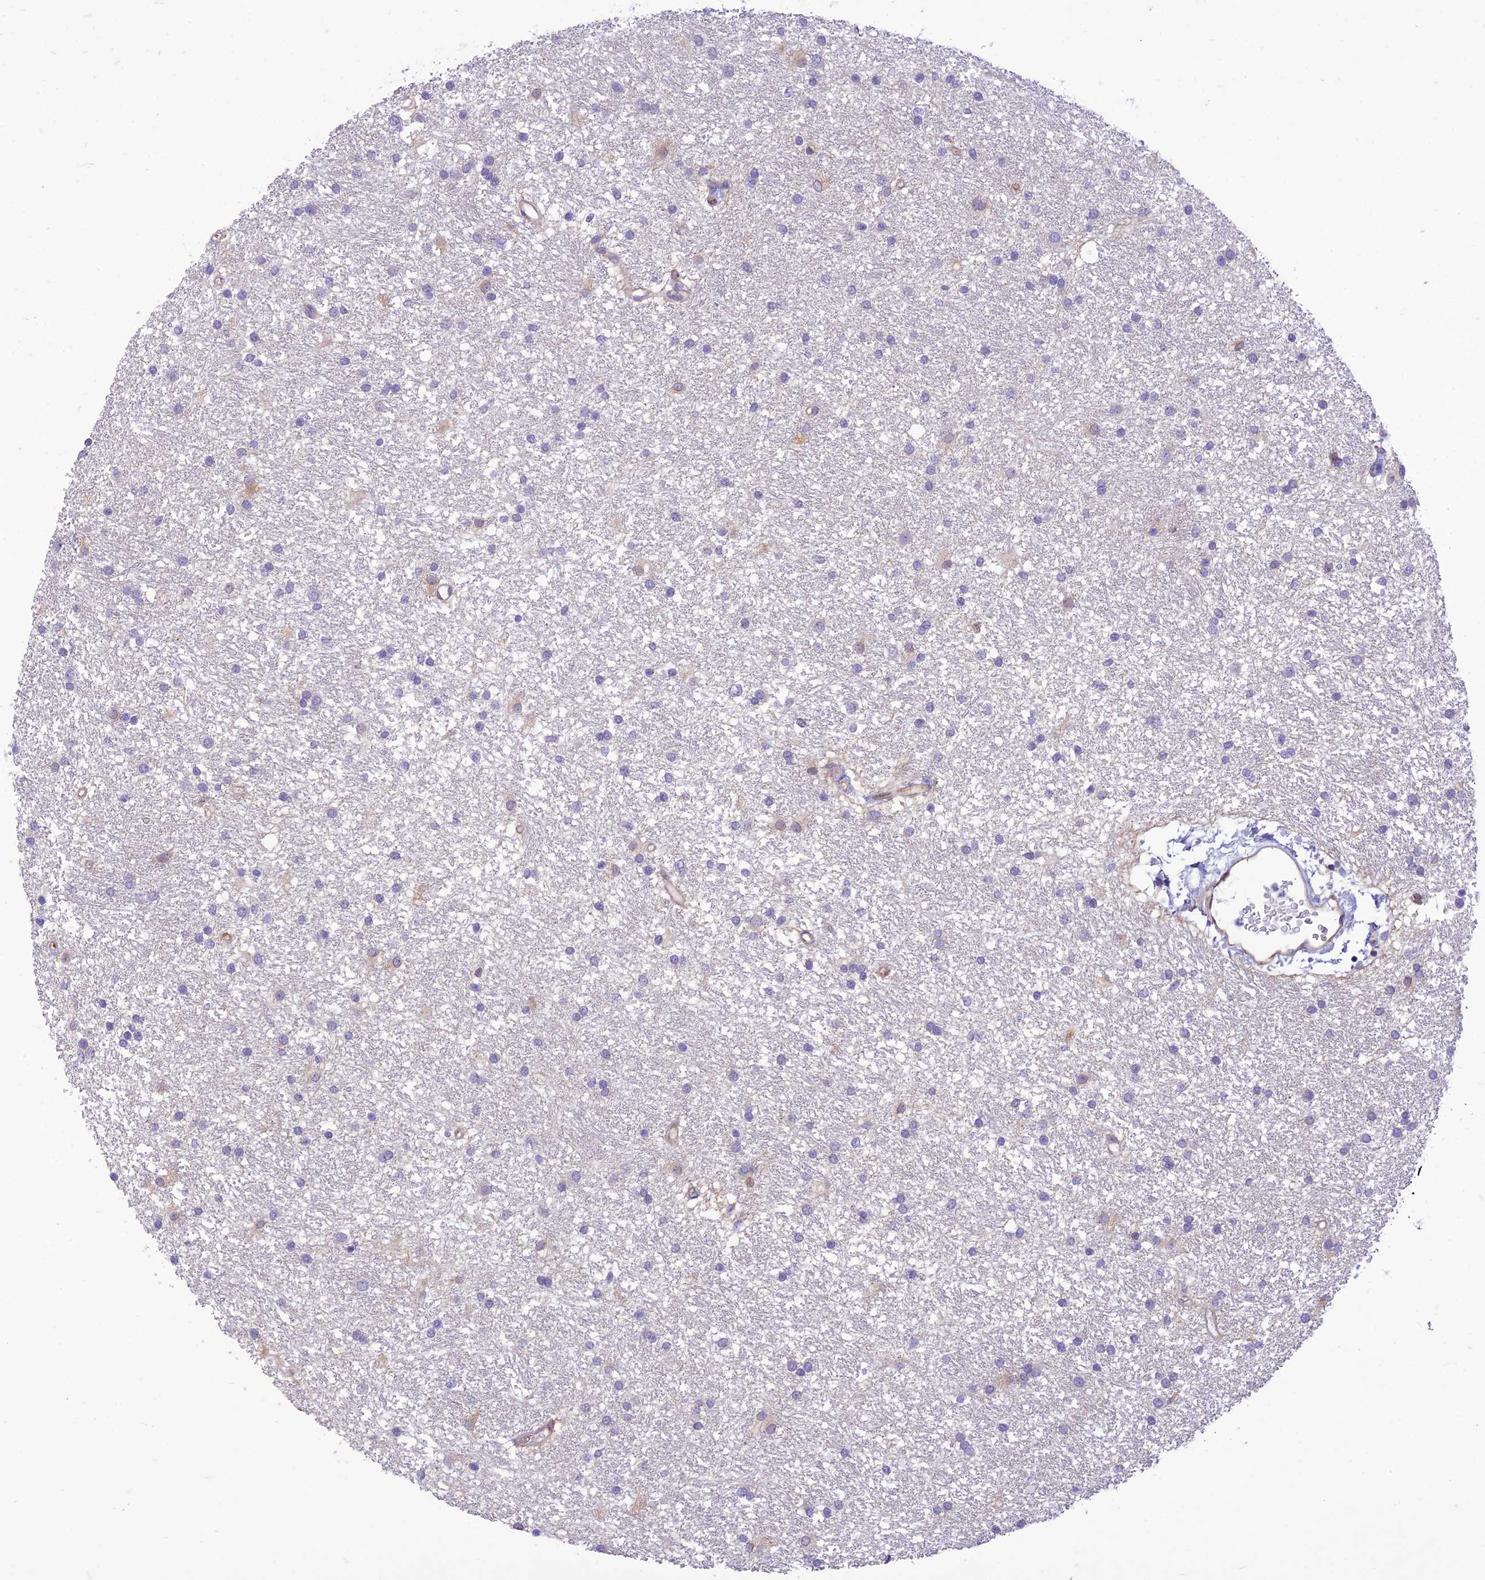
{"staining": {"intensity": "negative", "quantity": "none", "location": "none"}, "tissue": "glioma", "cell_type": "Tumor cells", "image_type": "cancer", "snomed": [{"axis": "morphology", "description": "Glioma, malignant, High grade"}, {"axis": "topography", "description": "Brain"}], "caption": "IHC of malignant glioma (high-grade) exhibits no positivity in tumor cells.", "gene": "DHDH", "patient": {"sex": "male", "age": 77}}